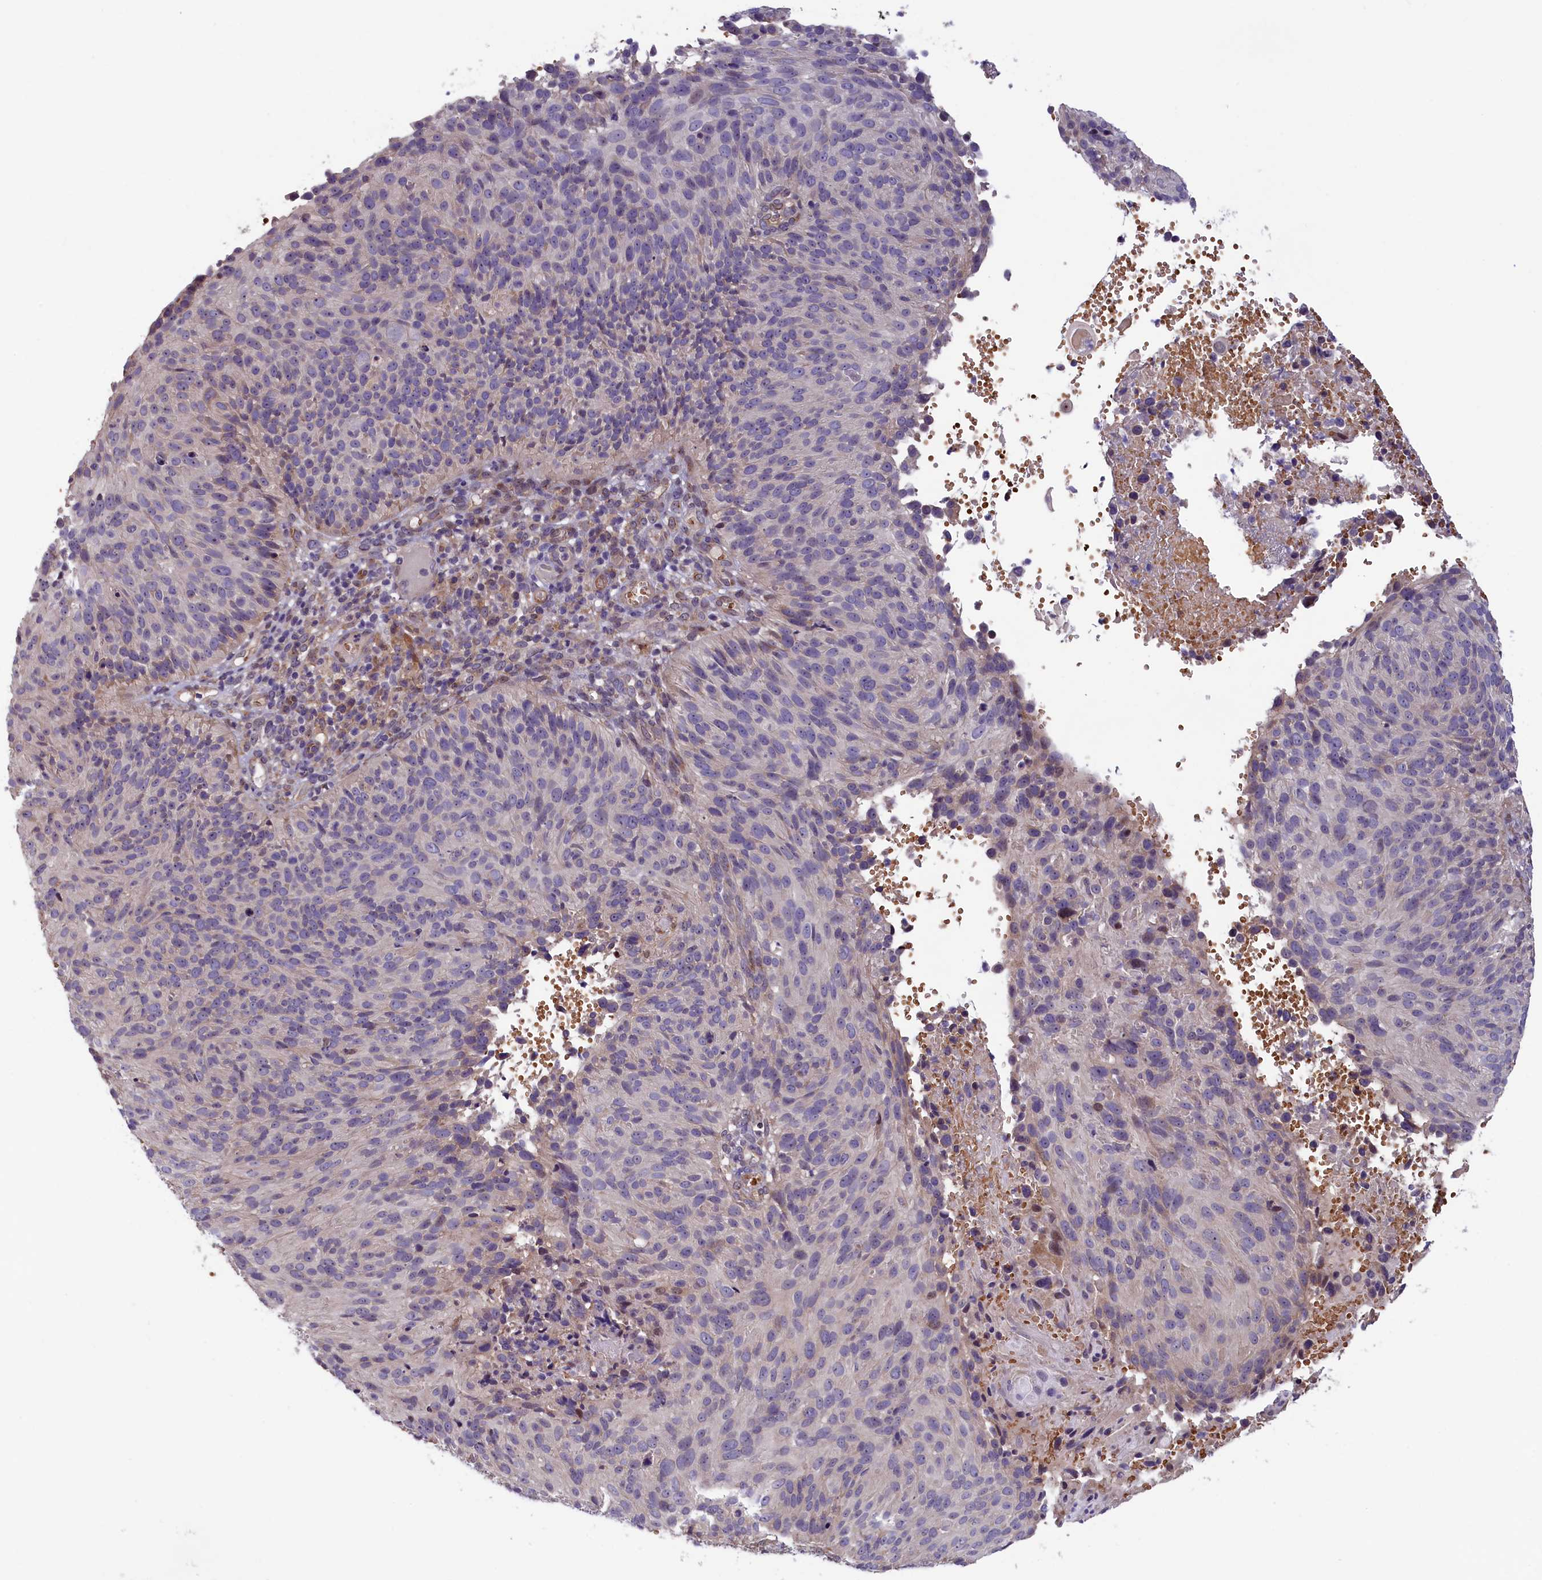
{"staining": {"intensity": "negative", "quantity": "none", "location": "none"}, "tissue": "cervical cancer", "cell_type": "Tumor cells", "image_type": "cancer", "snomed": [{"axis": "morphology", "description": "Squamous cell carcinoma, NOS"}, {"axis": "topography", "description": "Cervix"}], "caption": "A high-resolution micrograph shows IHC staining of cervical squamous cell carcinoma, which demonstrates no significant staining in tumor cells.", "gene": "CCDC9B", "patient": {"sex": "female", "age": 74}}